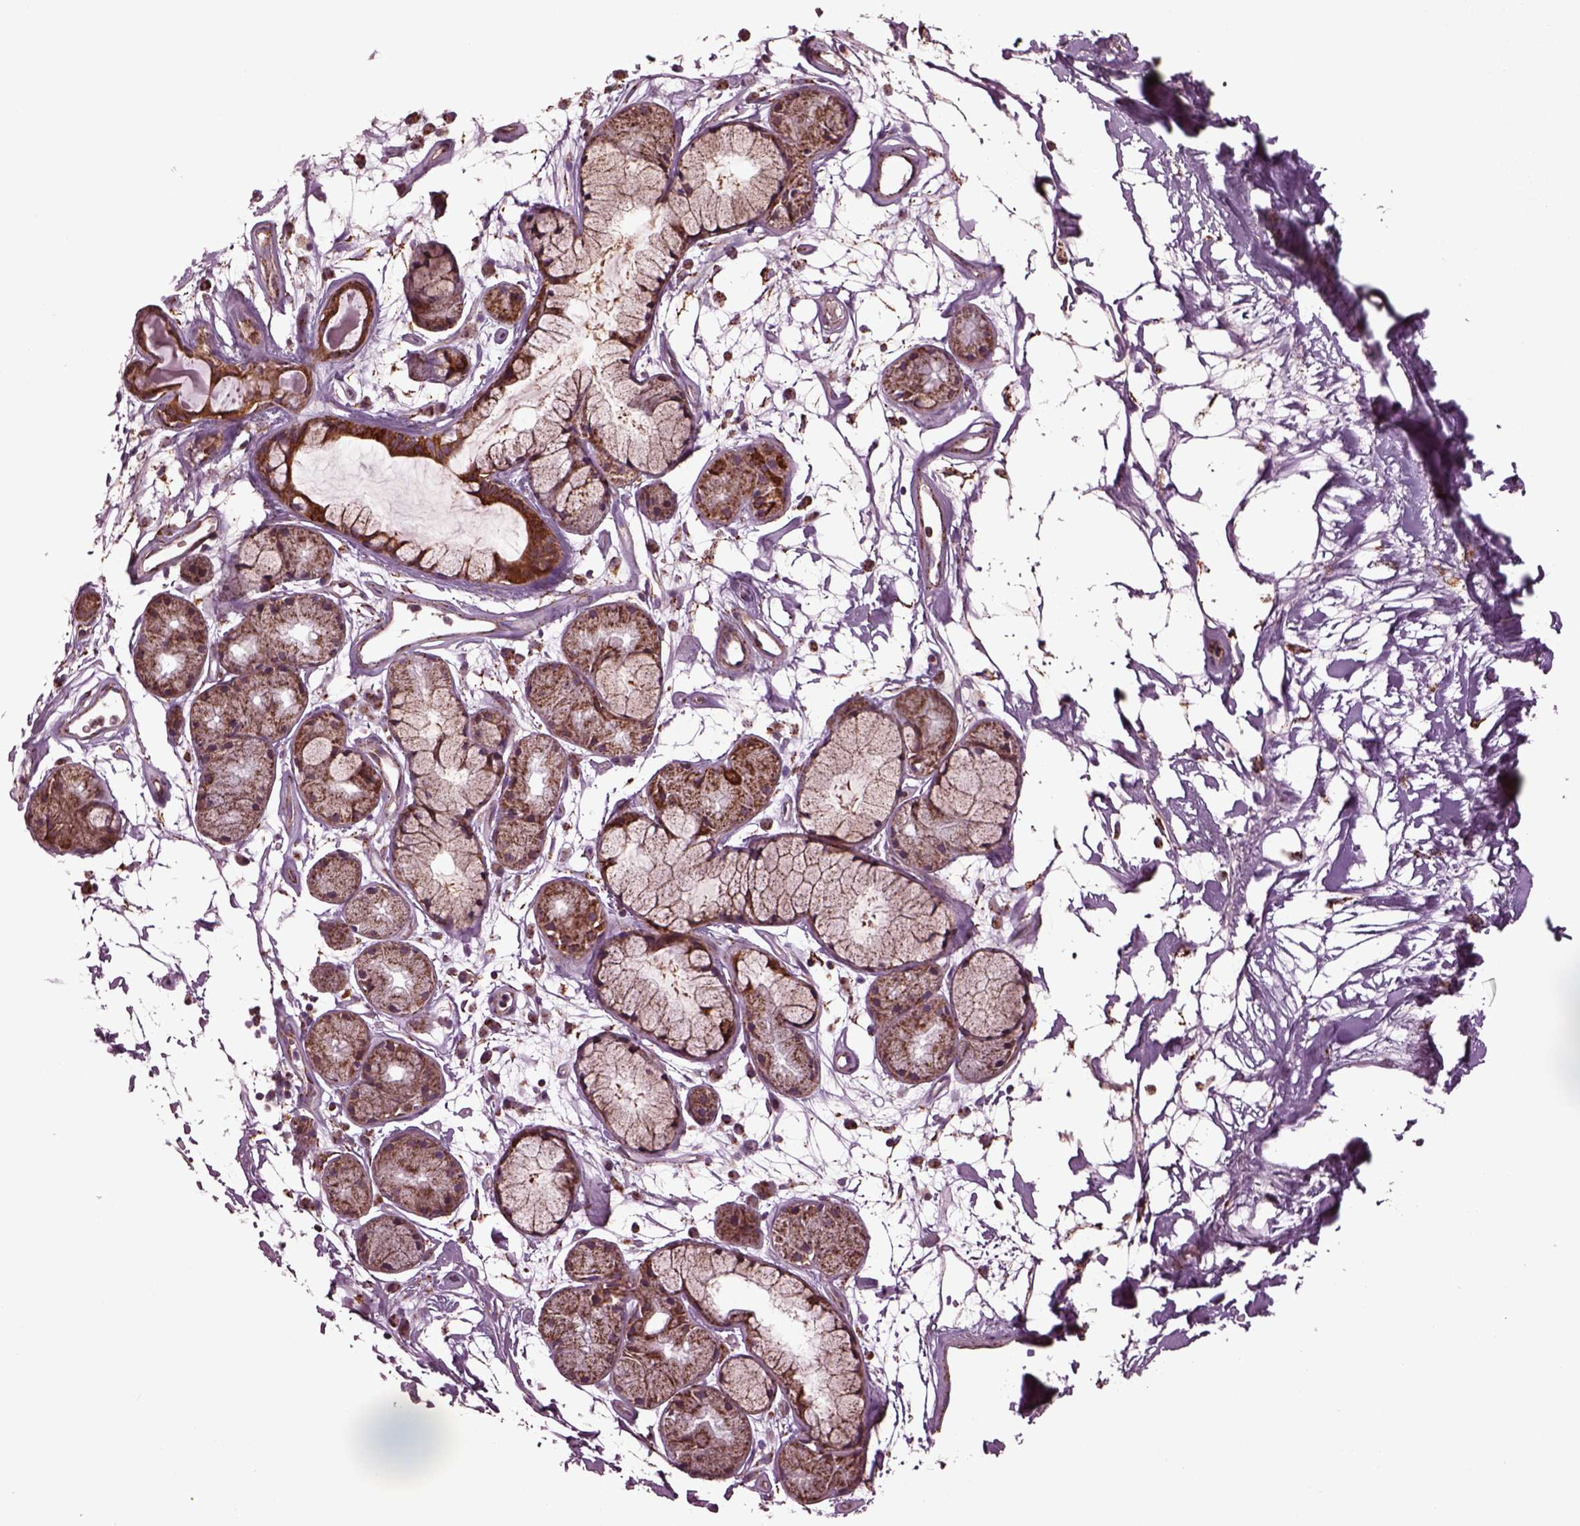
{"staining": {"intensity": "moderate", "quantity": "<25%", "location": "cytoplasmic/membranous"}, "tissue": "soft tissue", "cell_type": "Fibroblasts", "image_type": "normal", "snomed": [{"axis": "morphology", "description": "Normal tissue, NOS"}, {"axis": "morphology", "description": "Squamous cell carcinoma, NOS"}, {"axis": "topography", "description": "Cartilage tissue"}, {"axis": "topography", "description": "Lung"}], "caption": "A brown stain shows moderate cytoplasmic/membranous expression of a protein in fibroblasts of unremarkable soft tissue. The staining was performed using DAB, with brown indicating positive protein expression. Nuclei are stained blue with hematoxylin.", "gene": "TMEM254", "patient": {"sex": "male", "age": 66}}